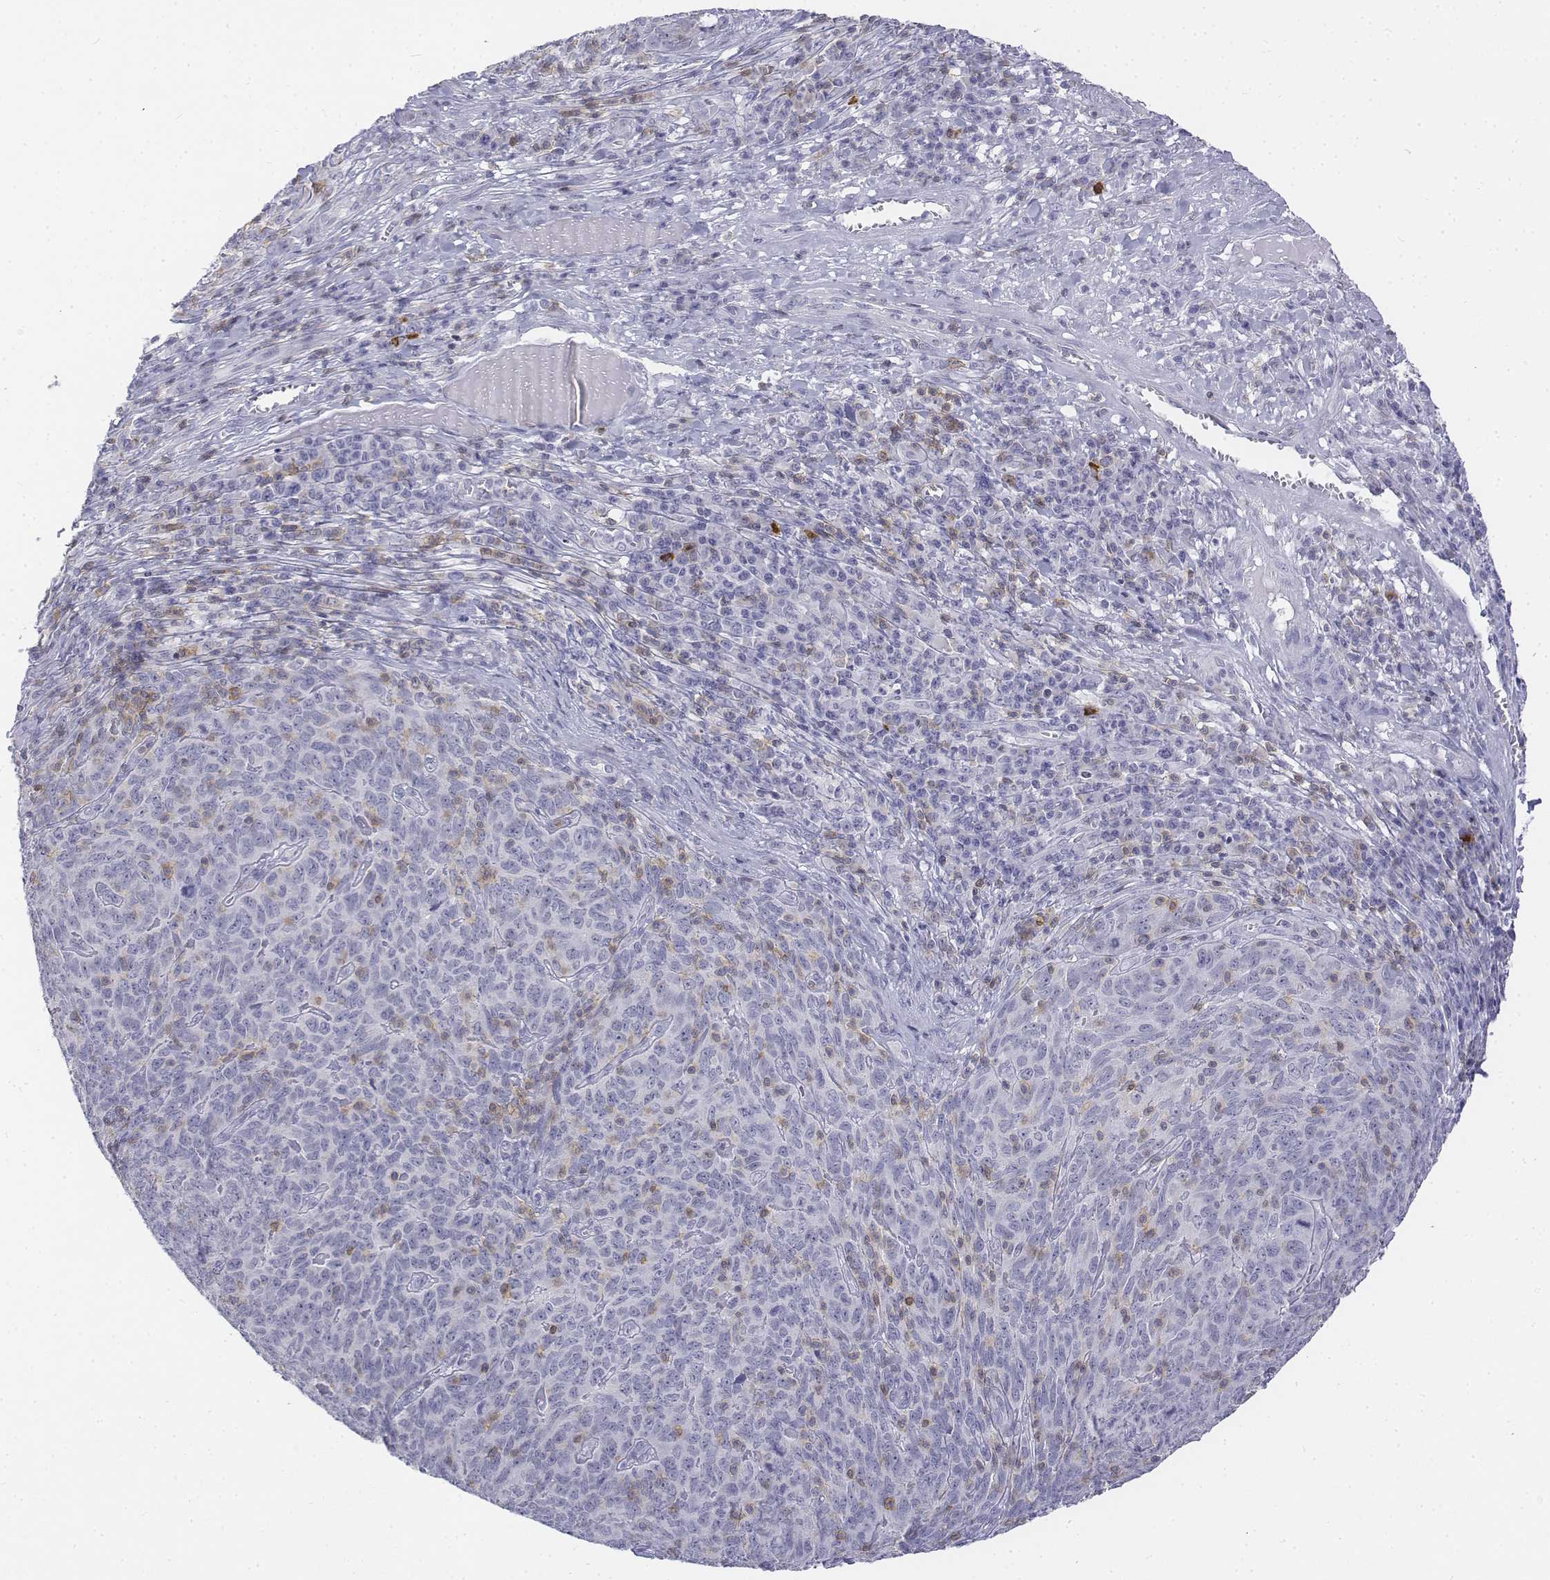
{"staining": {"intensity": "negative", "quantity": "none", "location": "none"}, "tissue": "skin cancer", "cell_type": "Tumor cells", "image_type": "cancer", "snomed": [{"axis": "morphology", "description": "Squamous cell carcinoma, NOS"}, {"axis": "topography", "description": "Skin"}, {"axis": "topography", "description": "Anal"}], "caption": "Immunohistochemistry (IHC) of skin cancer (squamous cell carcinoma) demonstrates no expression in tumor cells.", "gene": "CD3E", "patient": {"sex": "female", "age": 51}}